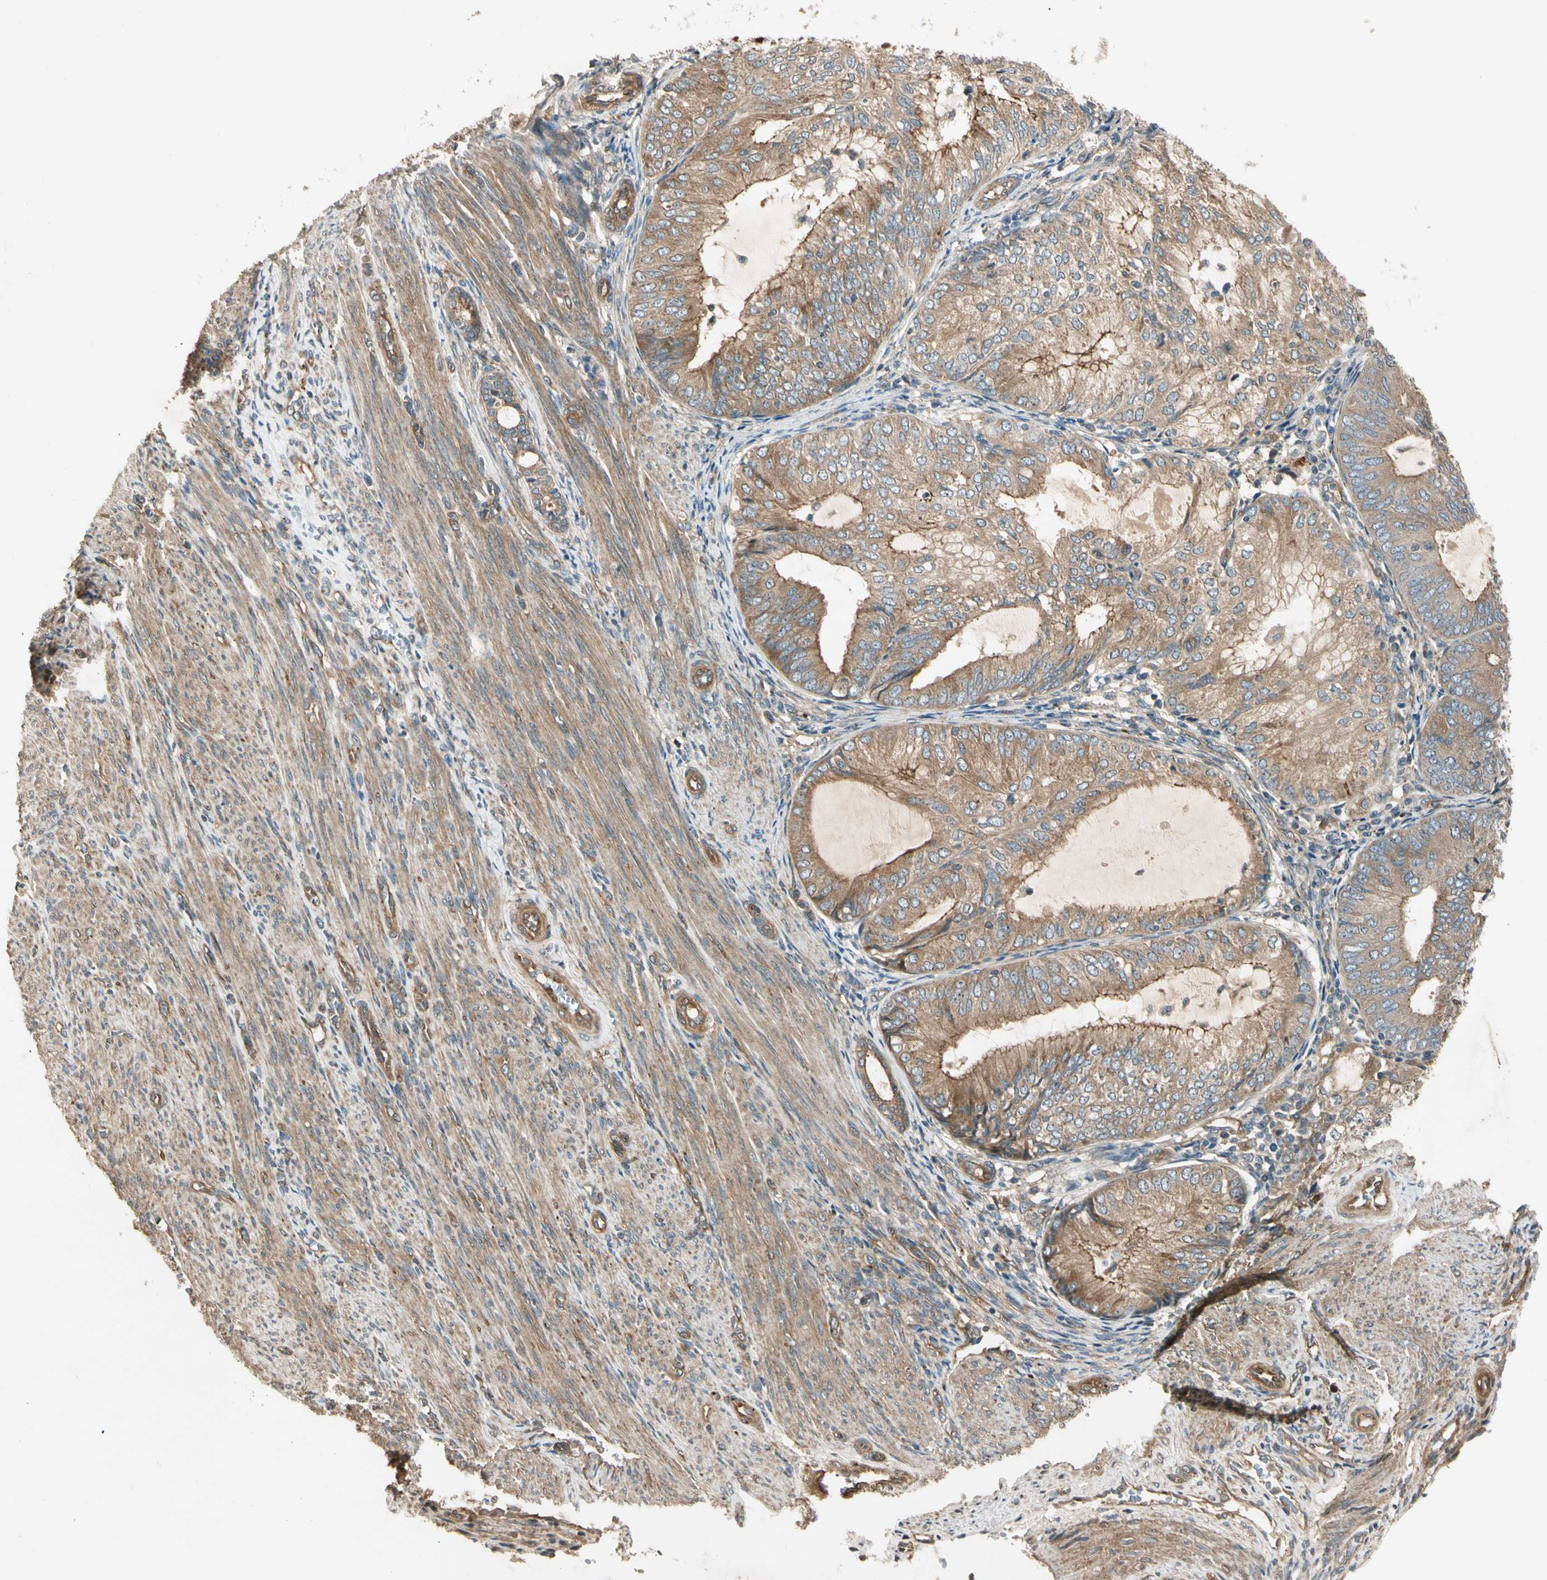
{"staining": {"intensity": "weak", "quantity": ">75%", "location": "cytoplasmic/membranous"}, "tissue": "endometrial cancer", "cell_type": "Tumor cells", "image_type": "cancer", "snomed": [{"axis": "morphology", "description": "Adenocarcinoma, NOS"}, {"axis": "topography", "description": "Endometrium"}], "caption": "Protein expression analysis of human endometrial cancer reveals weak cytoplasmic/membranous expression in approximately >75% of tumor cells.", "gene": "ROCK2", "patient": {"sex": "female", "age": 81}}